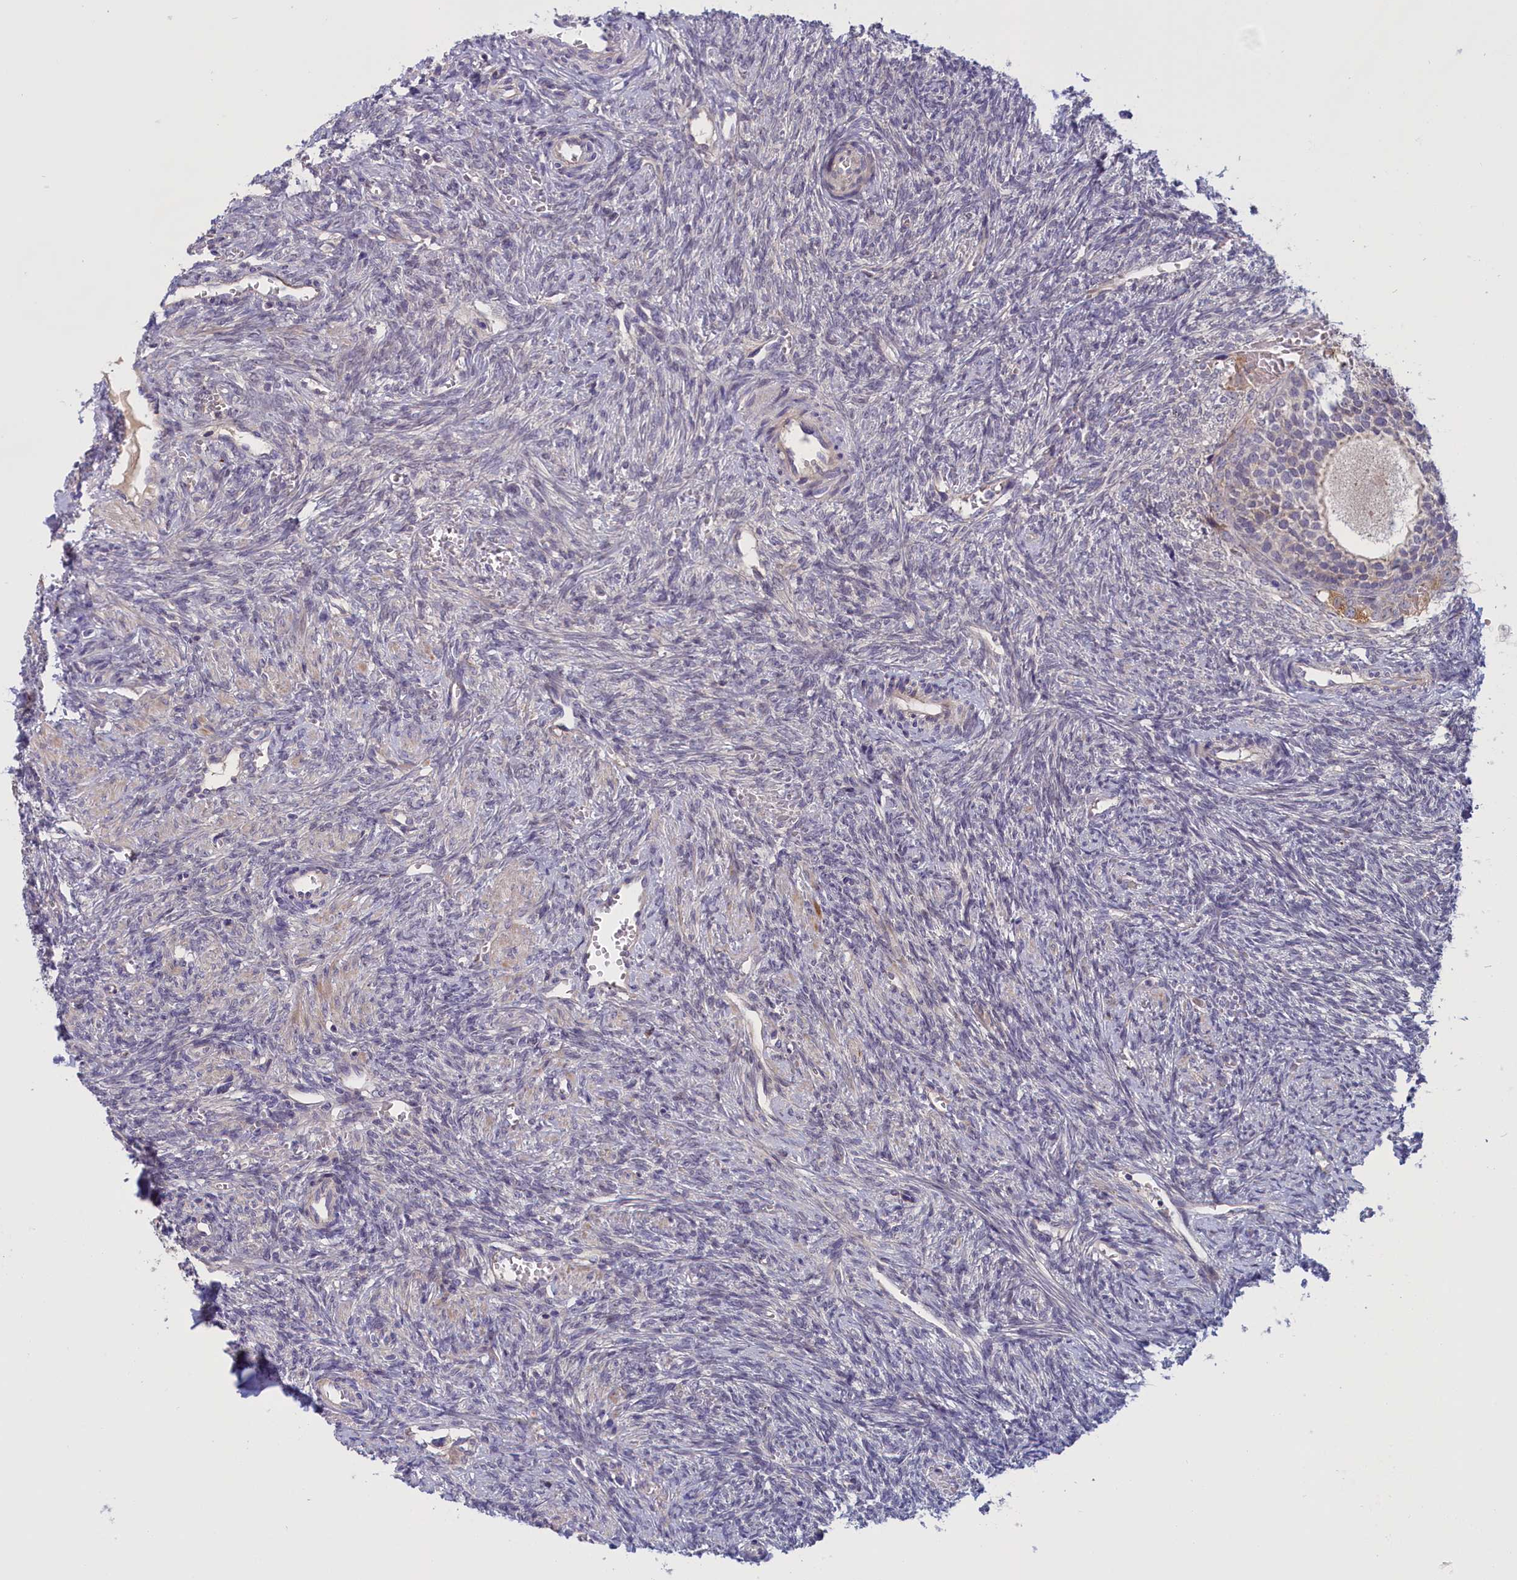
{"staining": {"intensity": "negative", "quantity": "none", "location": "none"}, "tissue": "ovary", "cell_type": "Follicle cells", "image_type": "normal", "snomed": [{"axis": "morphology", "description": "Normal tissue, NOS"}, {"axis": "topography", "description": "Ovary"}], "caption": "The immunohistochemistry (IHC) photomicrograph has no significant positivity in follicle cells of ovary.", "gene": "IGFALS", "patient": {"sex": "female", "age": 41}}